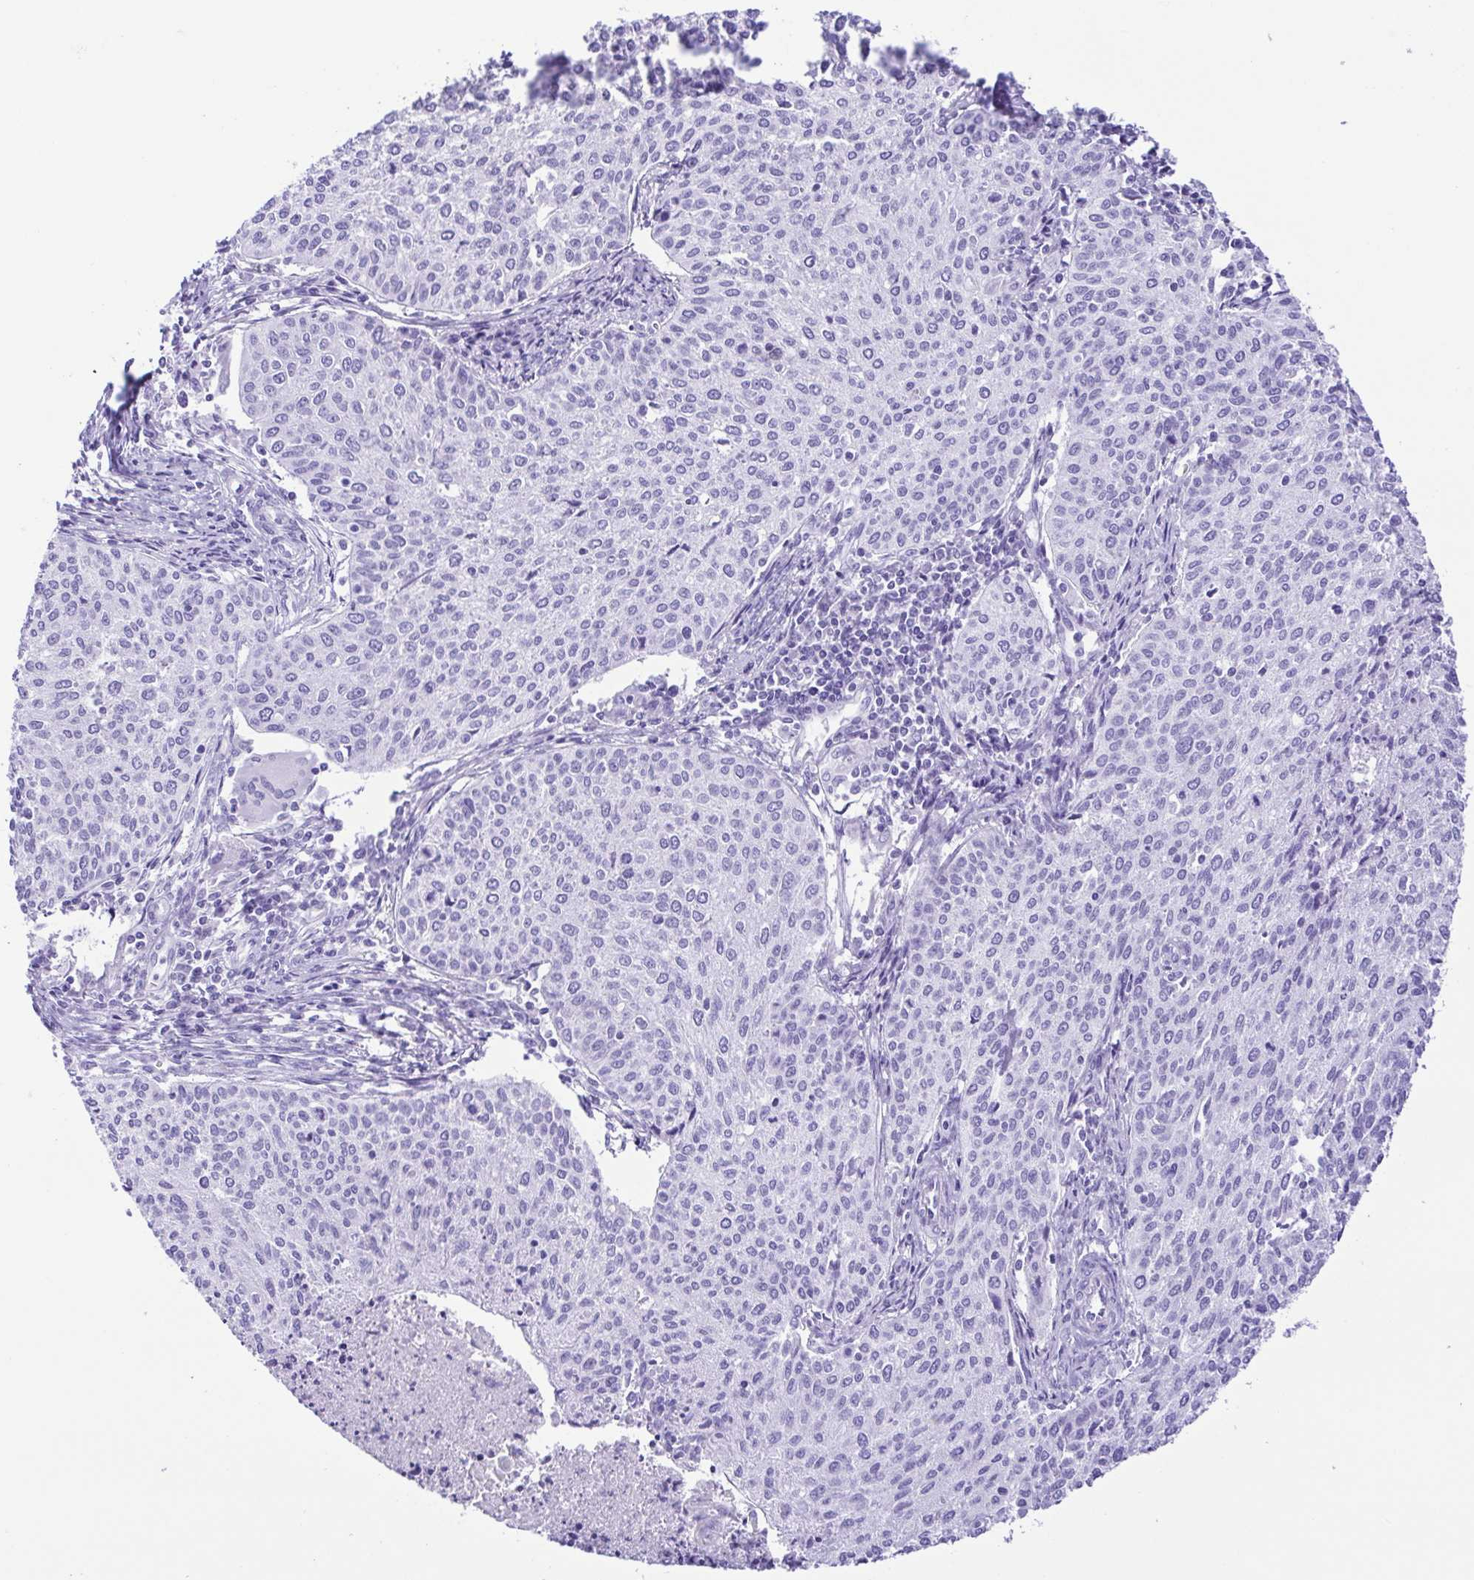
{"staining": {"intensity": "negative", "quantity": "none", "location": "none"}, "tissue": "cervical cancer", "cell_type": "Tumor cells", "image_type": "cancer", "snomed": [{"axis": "morphology", "description": "Squamous cell carcinoma, NOS"}, {"axis": "topography", "description": "Cervix"}], "caption": "This is an immunohistochemistry (IHC) photomicrograph of human squamous cell carcinoma (cervical). There is no staining in tumor cells.", "gene": "ERP27", "patient": {"sex": "female", "age": 38}}